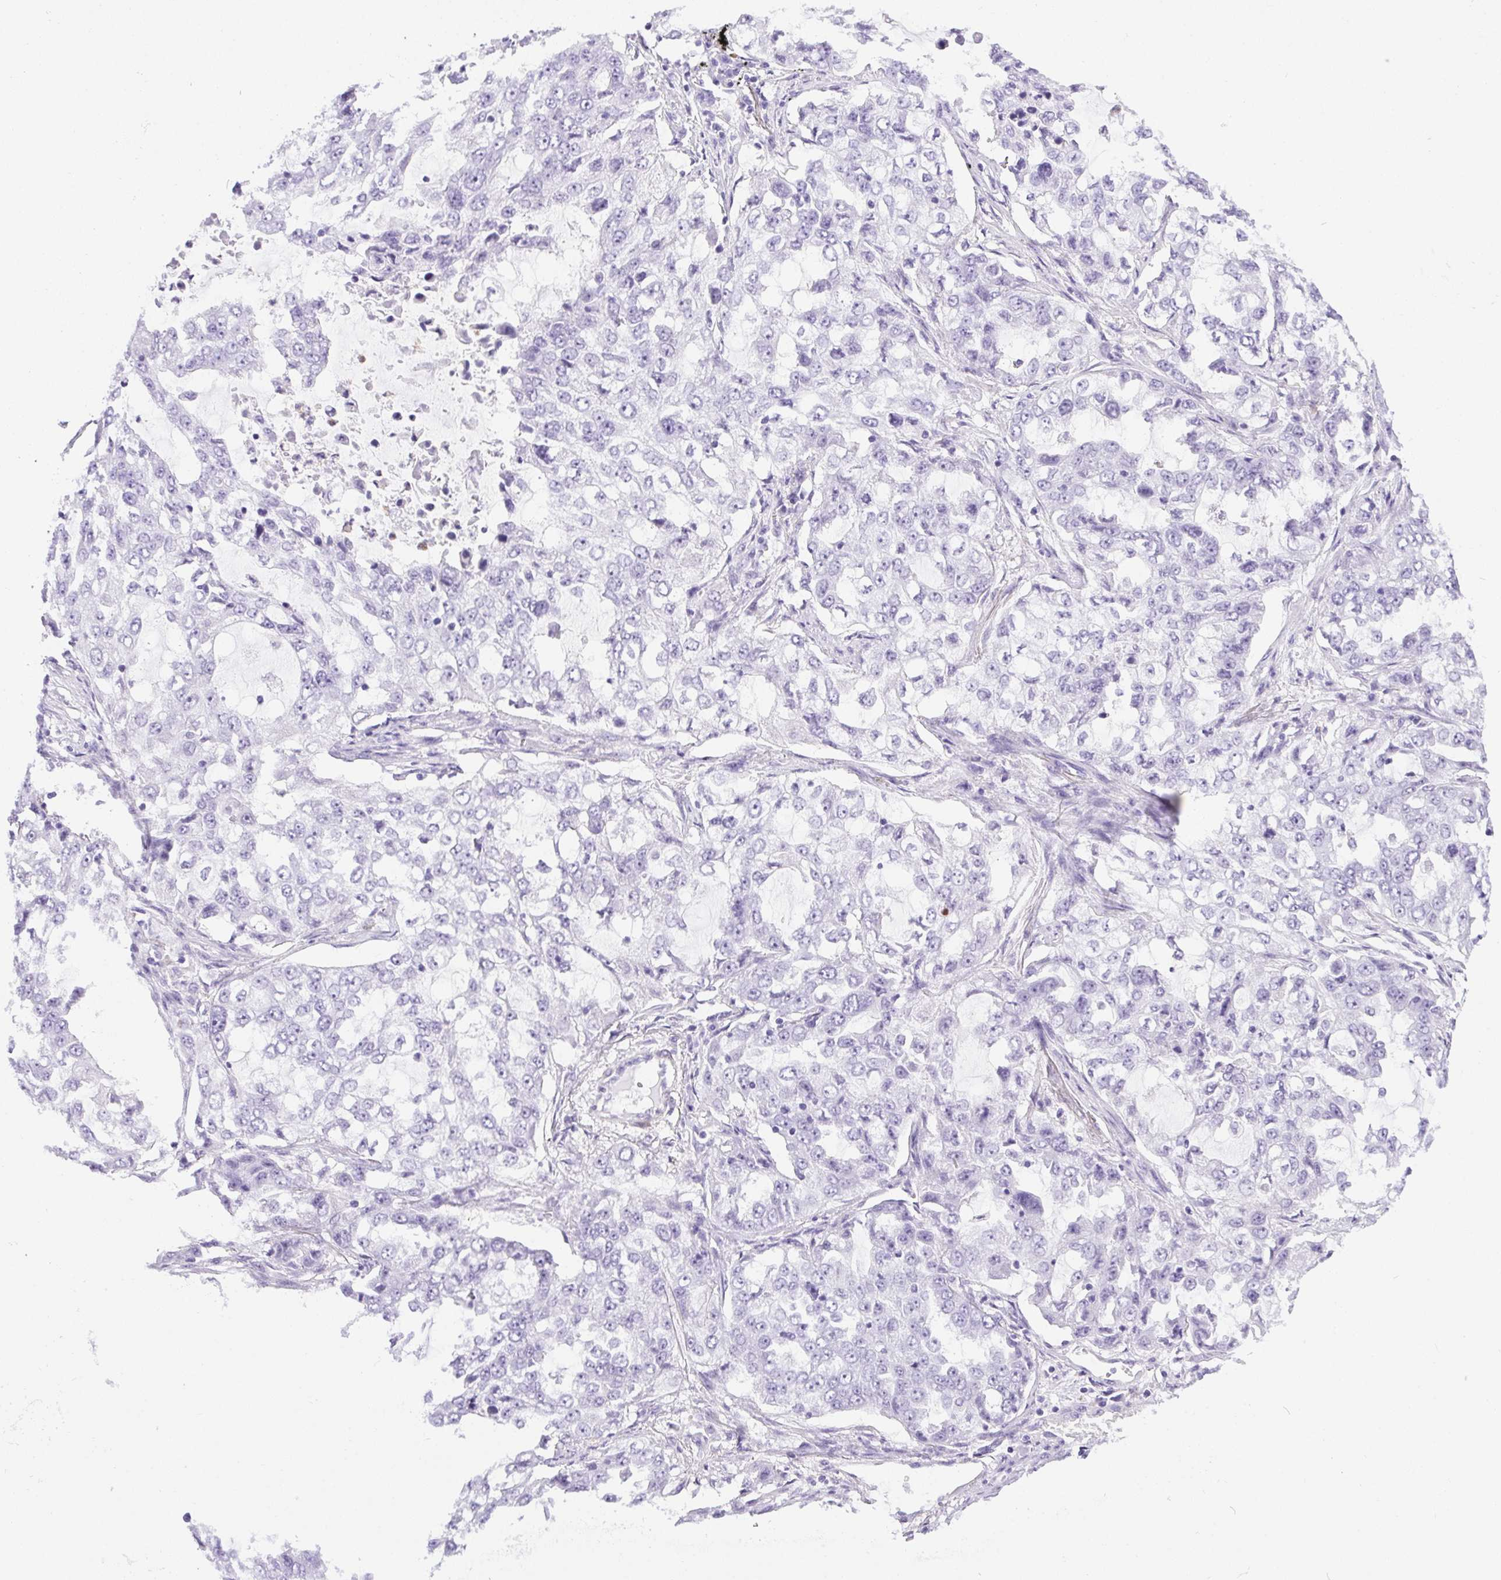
{"staining": {"intensity": "negative", "quantity": "none", "location": "none"}, "tissue": "lung cancer", "cell_type": "Tumor cells", "image_type": "cancer", "snomed": [{"axis": "morphology", "description": "Adenocarcinoma, NOS"}, {"axis": "topography", "description": "Lung"}], "caption": "This is a image of immunohistochemistry (IHC) staining of lung cancer, which shows no expression in tumor cells.", "gene": "SHCBP1L", "patient": {"sex": "female", "age": 61}}